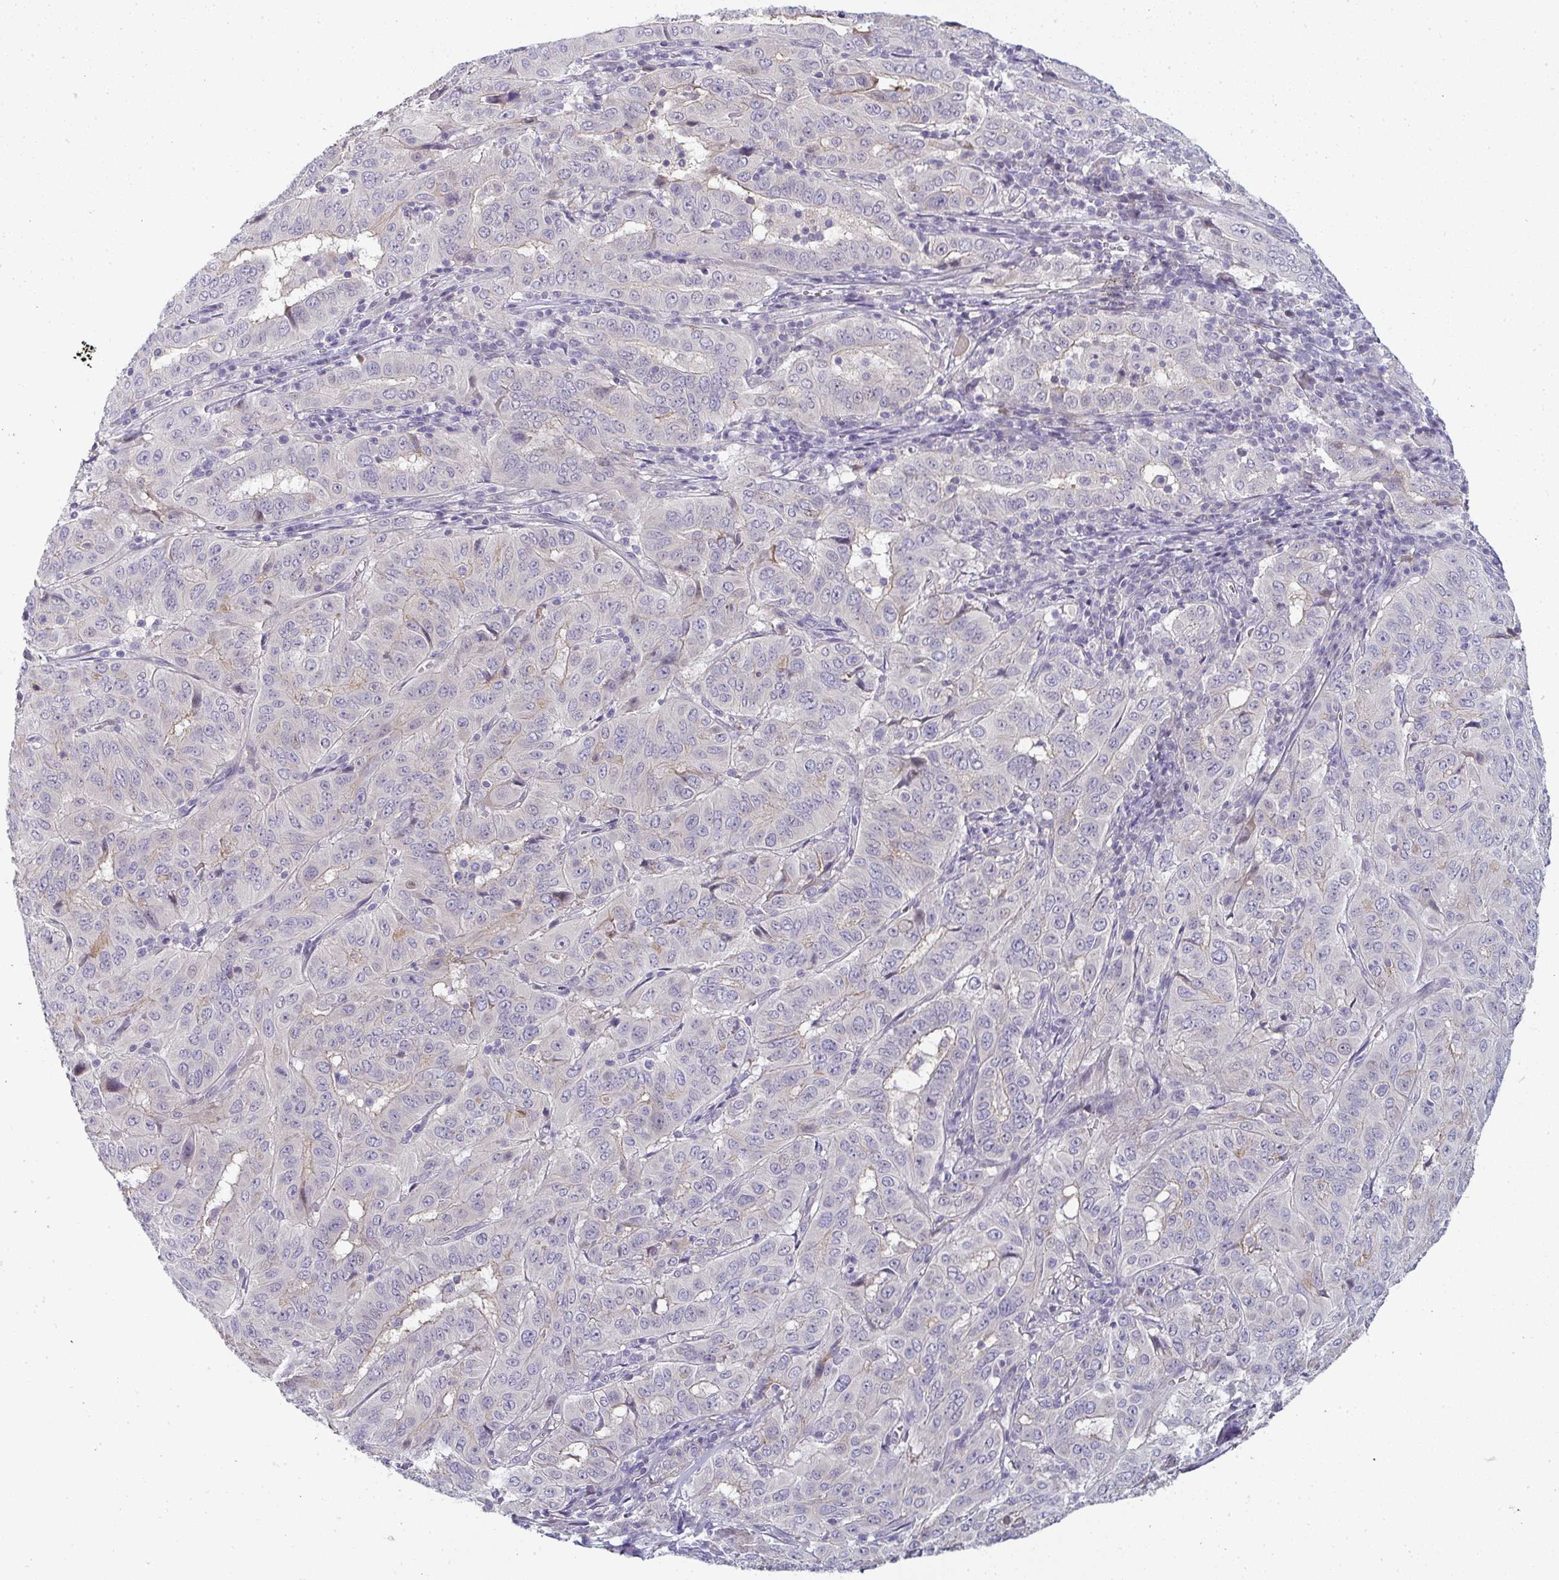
{"staining": {"intensity": "negative", "quantity": "none", "location": "none"}, "tissue": "pancreatic cancer", "cell_type": "Tumor cells", "image_type": "cancer", "snomed": [{"axis": "morphology", "description": "Adenocarcinoma, NOS"}, {"axis": "topography", "description": "Pancreas"}], "caption": "Tumor cells are negative for protein expression in human pancreatic cancer (adenocarcinoma). (Brightfield microscopy of DAB immunohistochemistry at high magnification).", "gene": "SHB", "patient": {"sex": "male", "age": 63}}